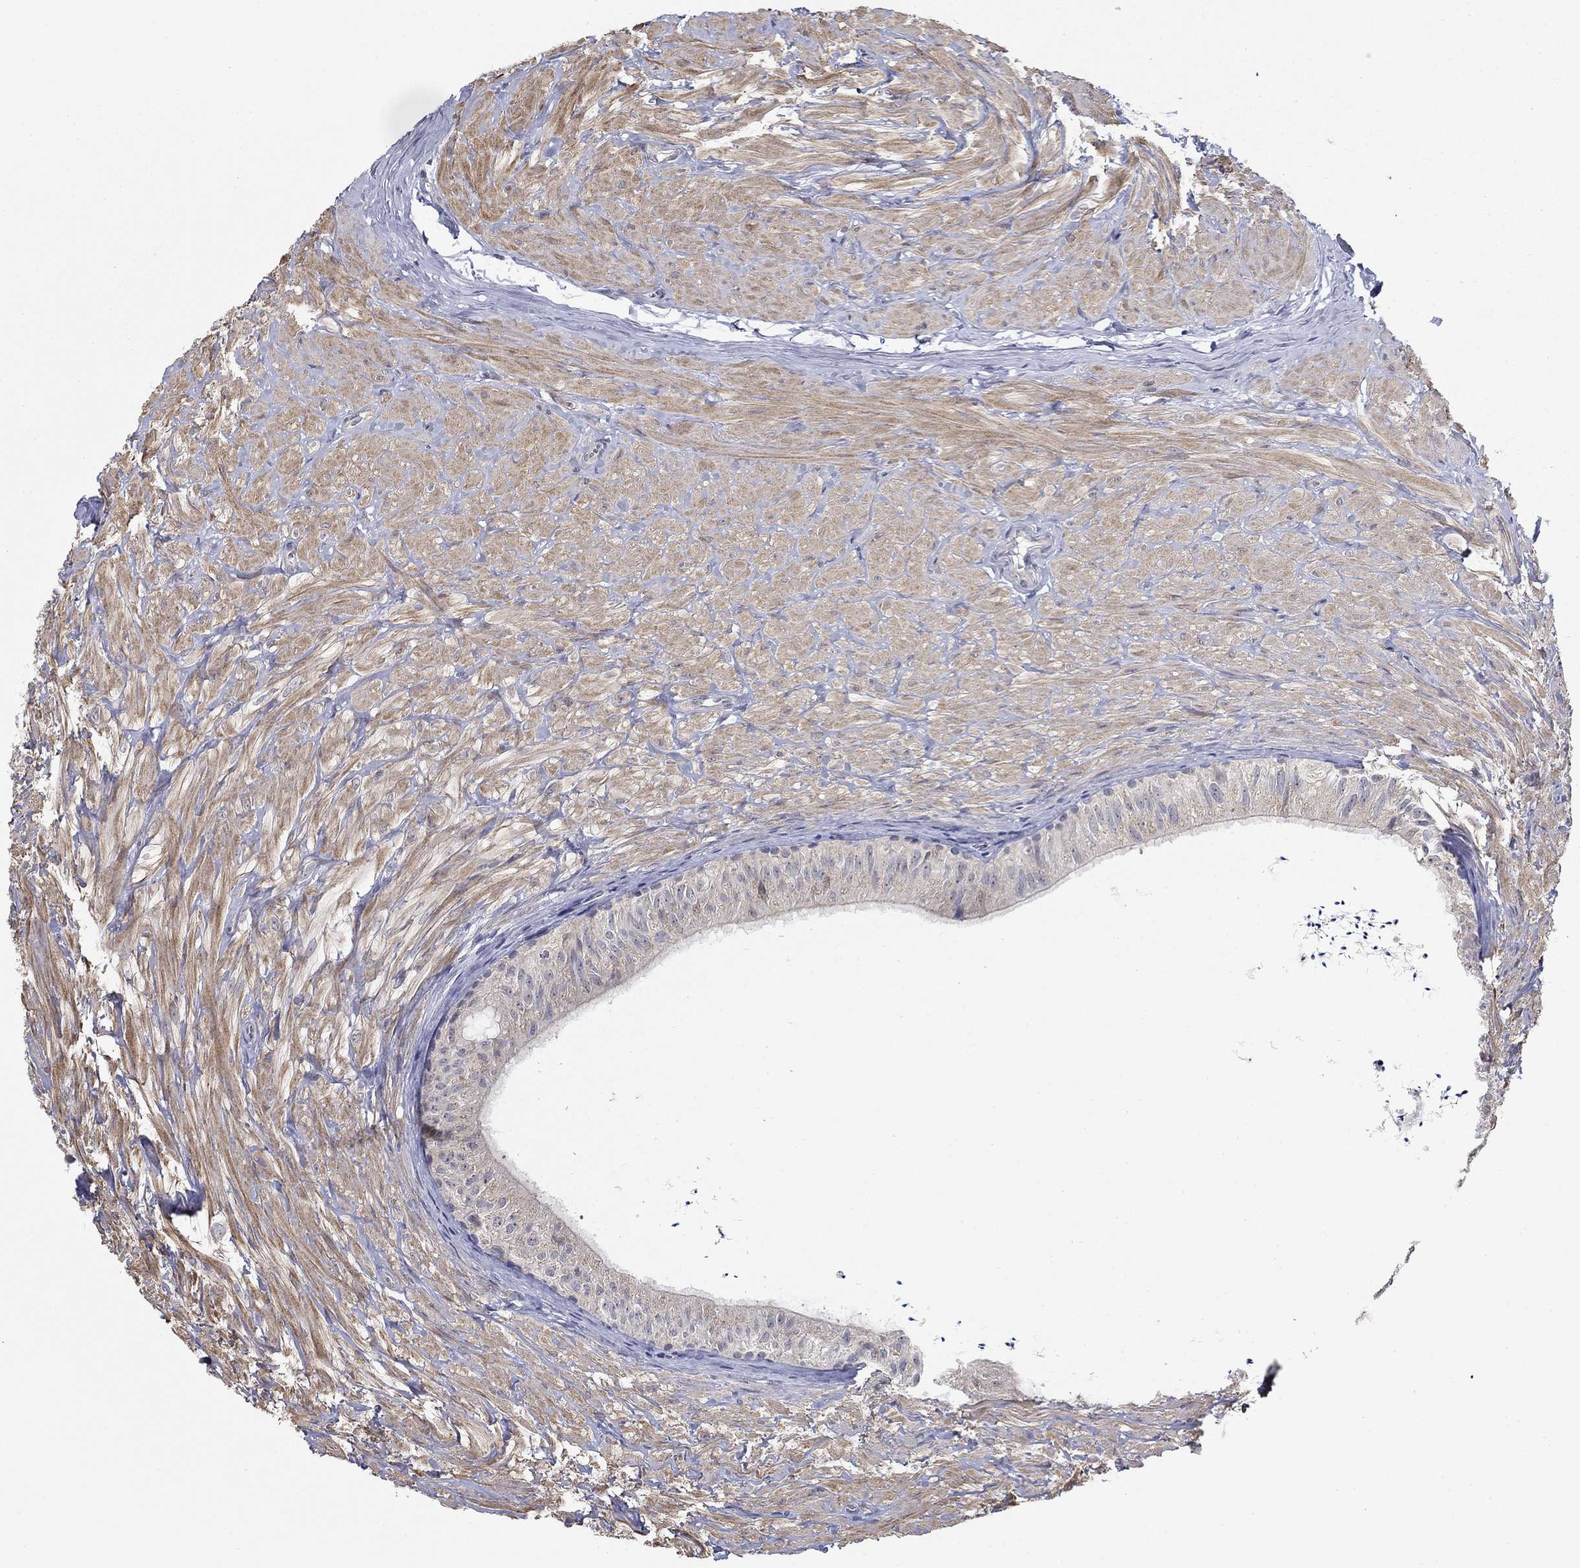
{"staining": {"intensity": "negative", "quantity": "none", "location": "none"}, "tissue": "epididymis", "cell_type": "Glandular cells", "image_type": "normal", "snomed": [{"axis": "morphology", "description": "Normal tissue, NOS"}, {"axis": "topography", "description": "Epididymis"}], "caption": "This photomicrograph is of normal epididymis stained with IHC to label a protein in brown with the nuclei are counter-stained blue. There is no expression in glandular cells.", "gene": "GRK7", "patient": {"sex": "male", "age": 32}}